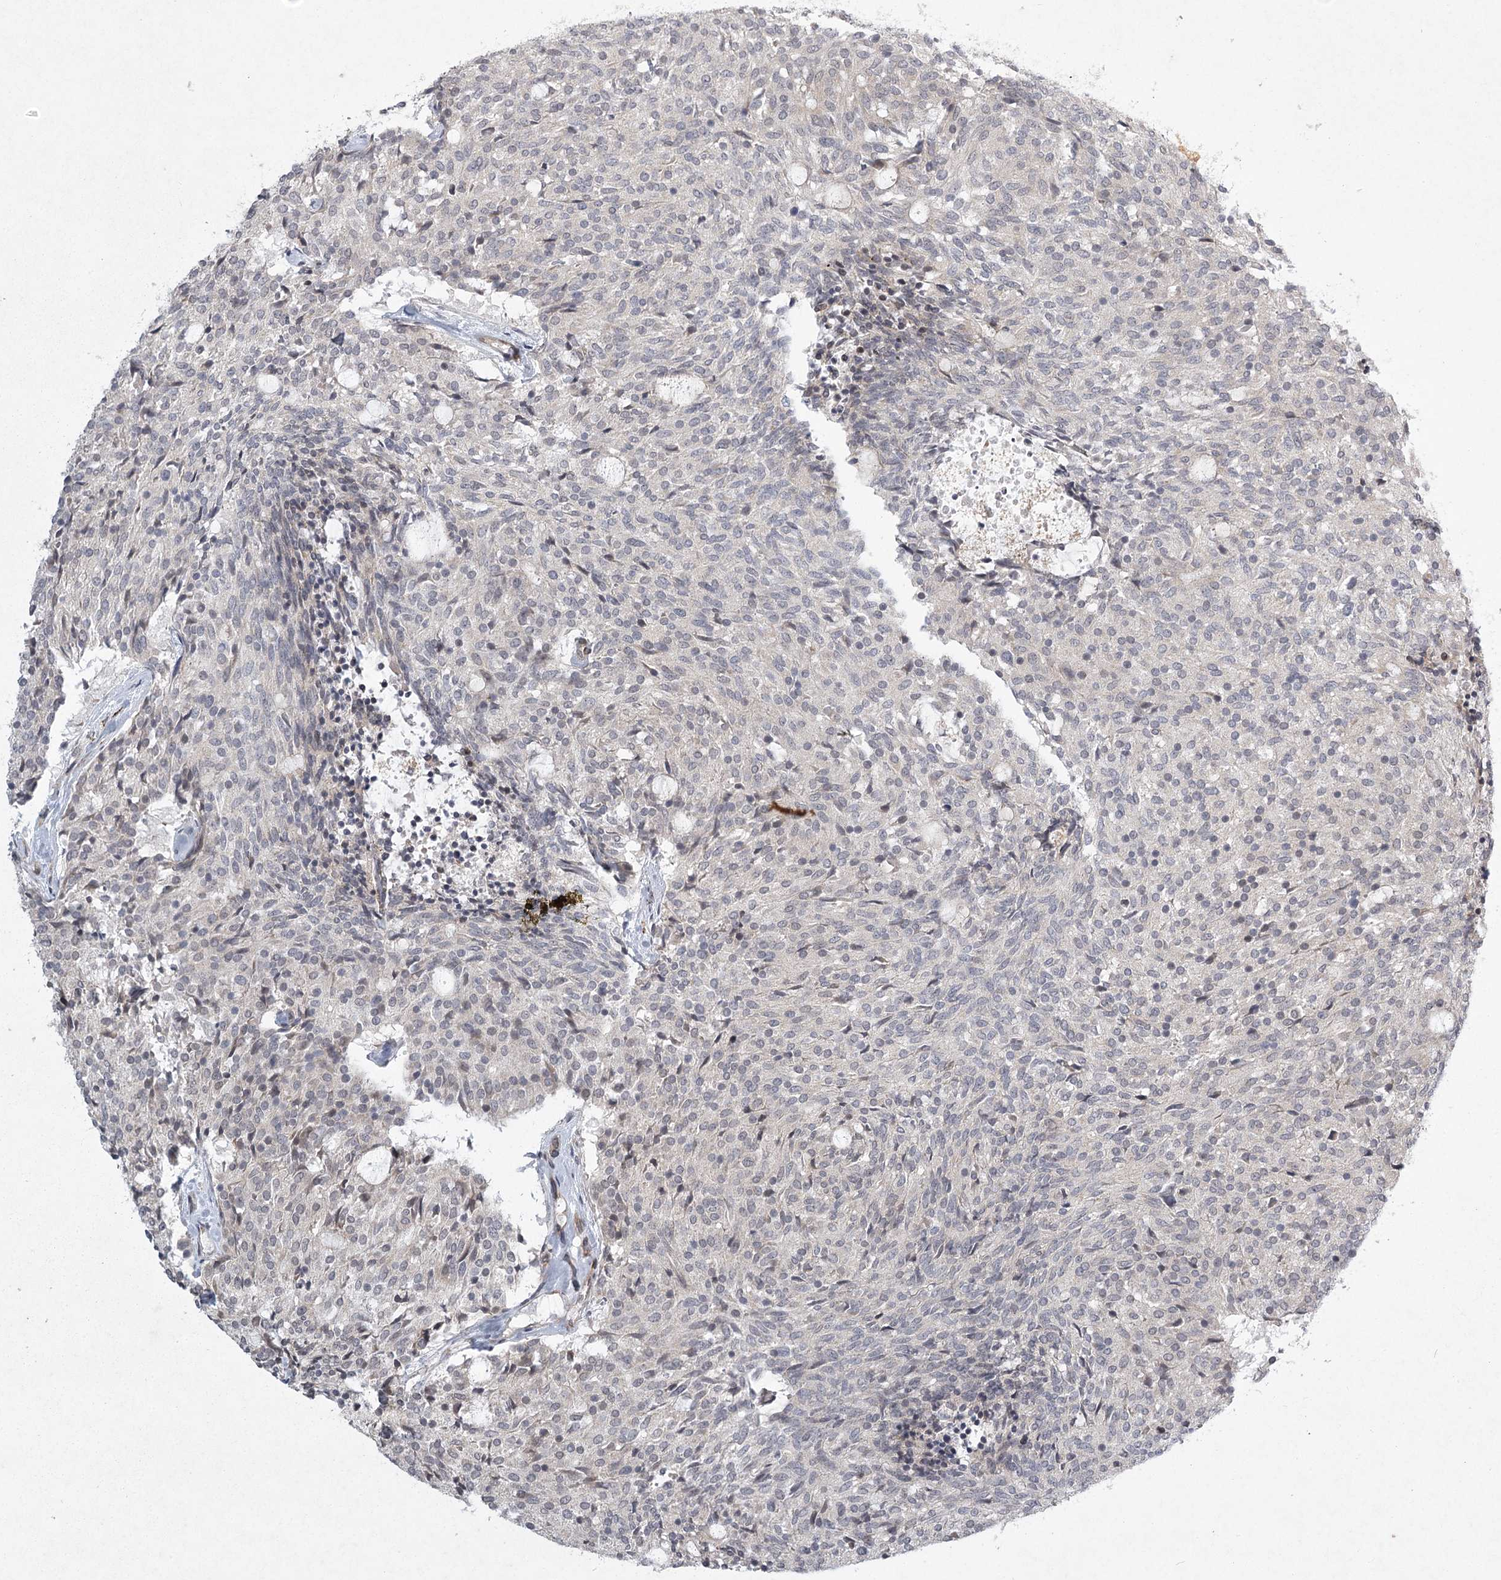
{"staining": {"intensity": "negative", "quantity": "none", "location": "none"}, "tissue": "carcinoid", "cell_type": "Tumor cells", "image_type": "cancer", "snomed": [{"axis": "morphology", "description": "Carcinoid, malignant, NOS"}, {"axis": "topography", "description": "Pancreas"}], "caption": "Protein analysis of carcinoid shows no significant expression in tumor cells.", "gene": "MEPE", "patient": {"sex": "female", "age": 54}}